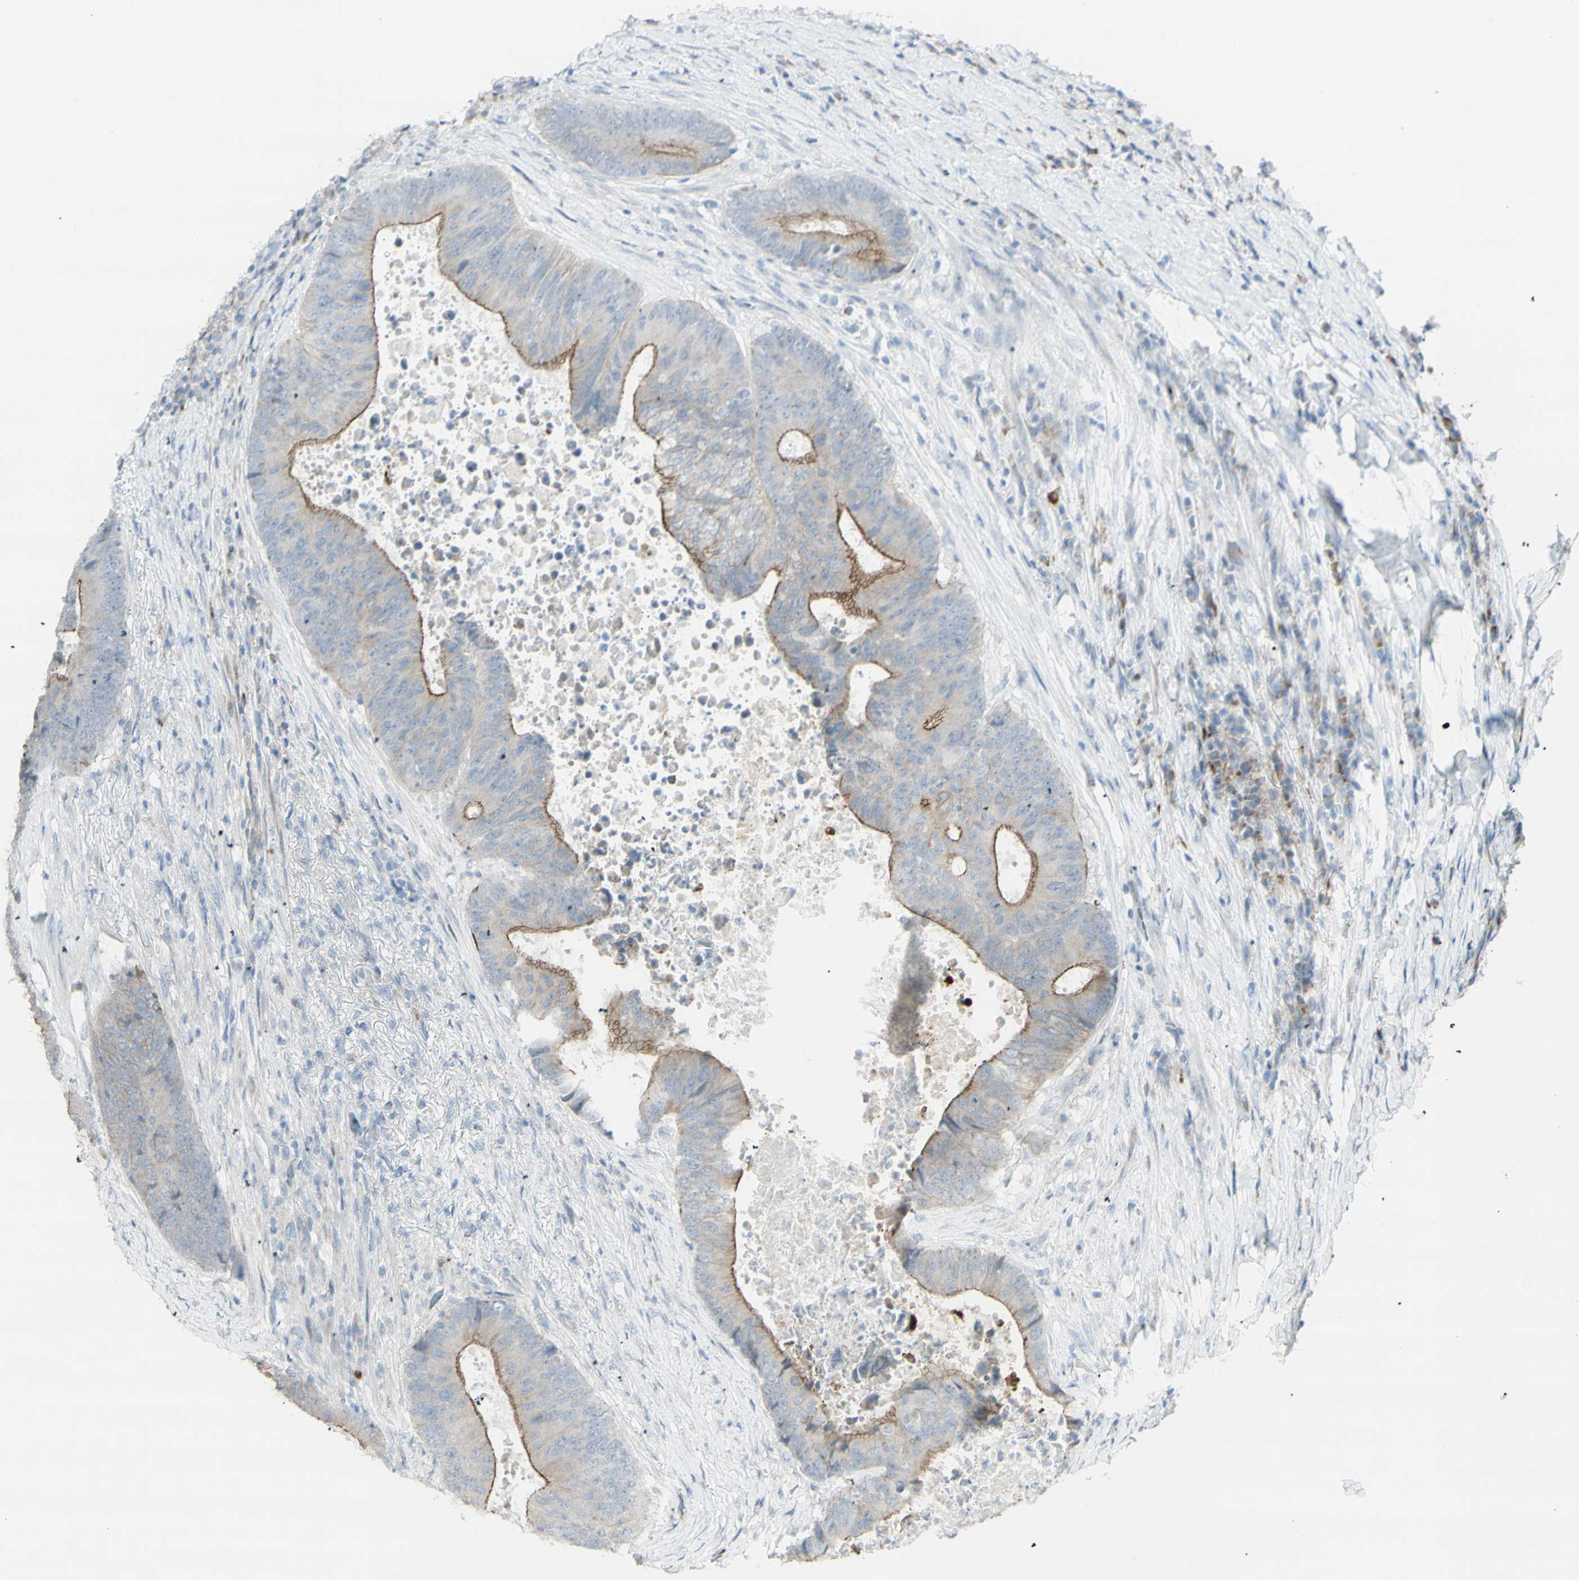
{"staining": {"intensity": "moderate", "quantity": ">75%", "location": "cytoplasmic/membranous"}, "tissue": "colorectal cancer", "cell_type": "Tumor cells", "image_type": "cancer", "snomed": [{"axis": "morphology", "description": "Adenocarcinoma, NOS"}, {"axis": "topography", "description": "Rectum"}], "caption": "Brown immunohistochemical staining in human adenocarcinoma (colorectal) shows moderate cytoplasmic/membranous expression in about >75% of tumor cells.", "gene": "NDST4", "patient": {"sex": "male", "age": 72}}